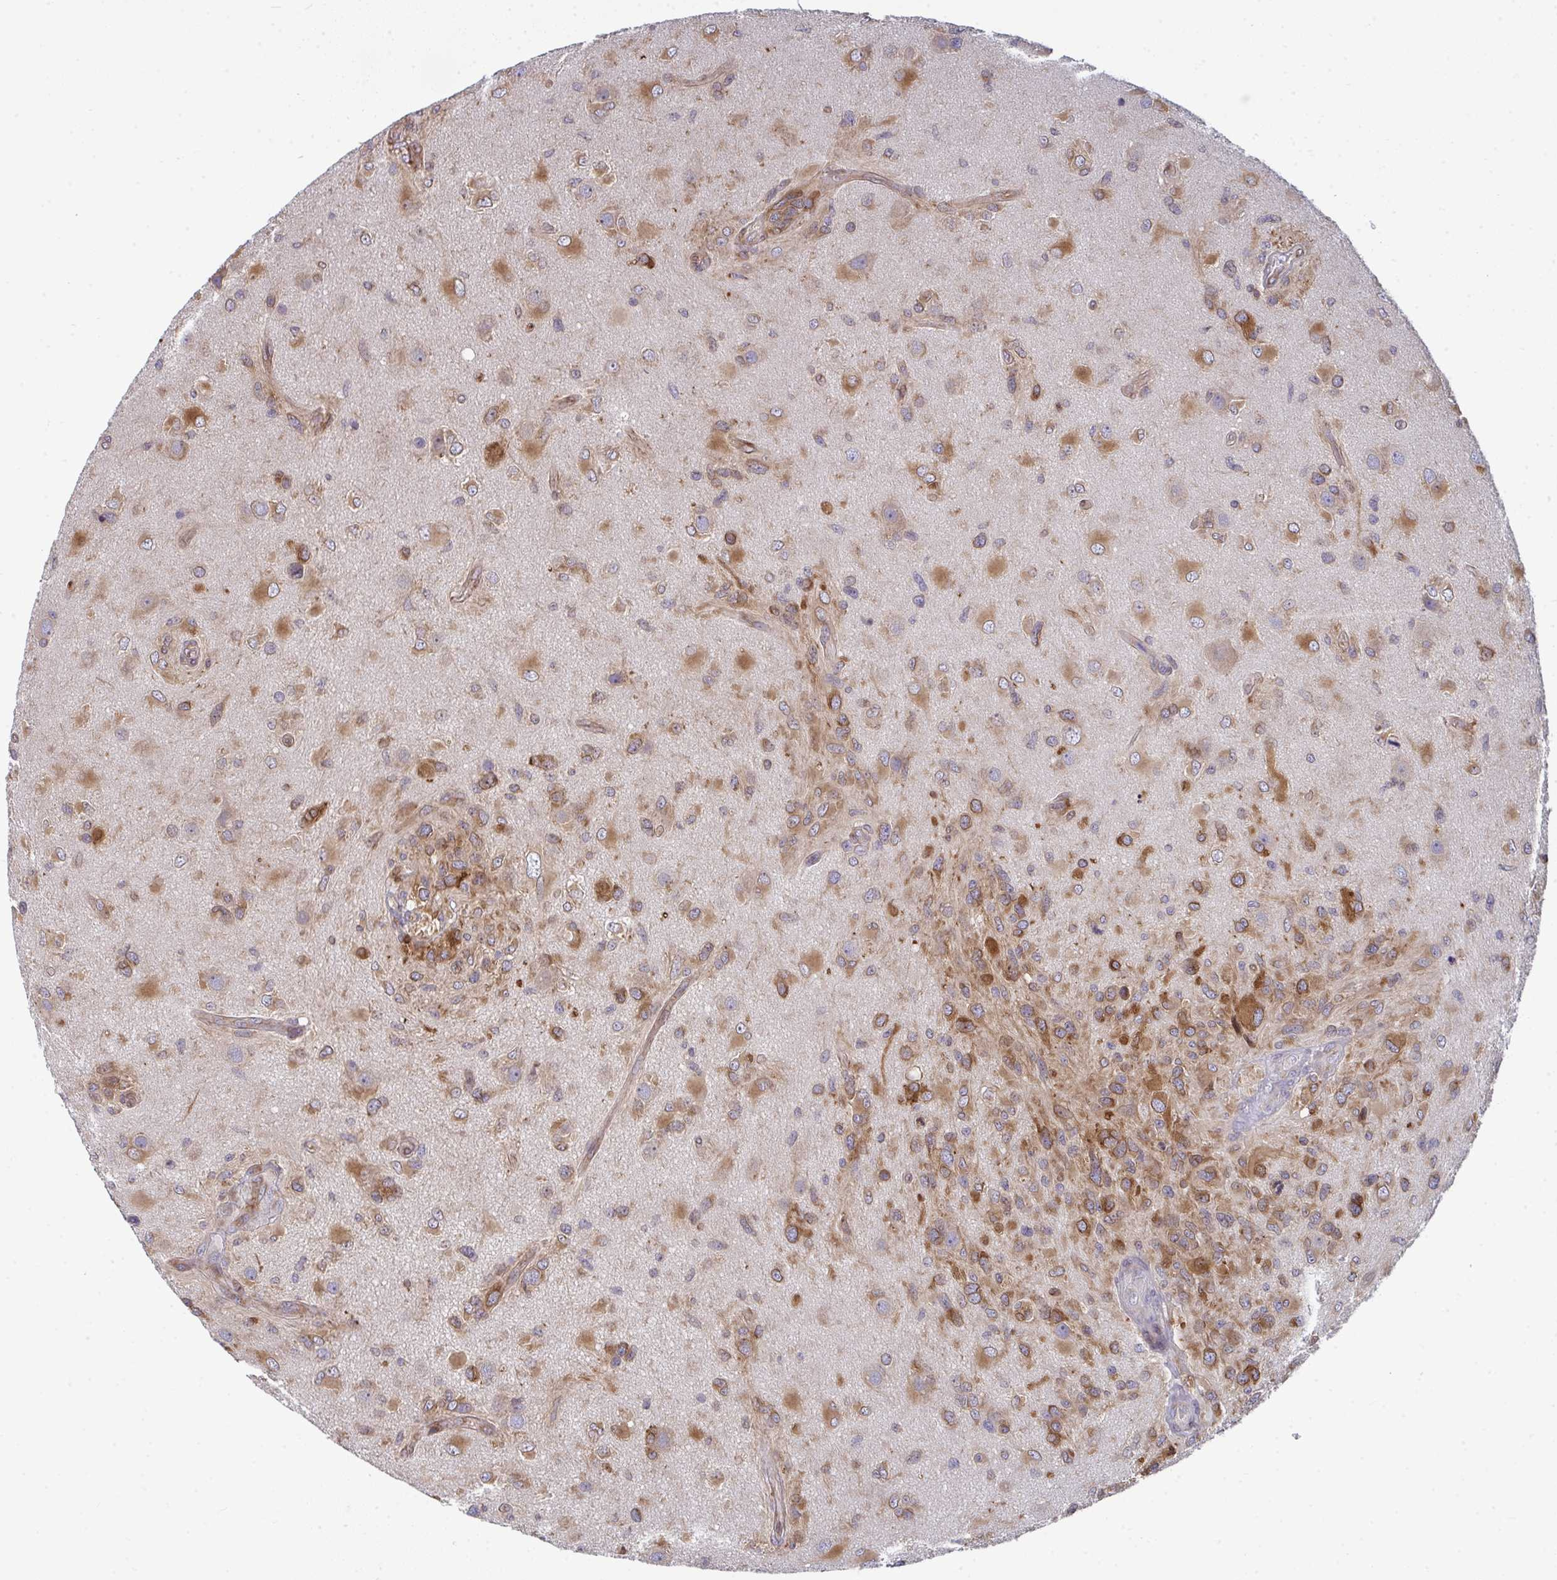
{"staining": {"intensity": "moderate", "quantity": ">75%", "location": "cytoplasmic/membranous"}, "tissue": "glioma", "cell_type": "Tumor cells", "image_type": "cancer", "snomed": [{"axis": "morphology", "description": "Glioma, malignant, High grade"}, {"axis": "topography", "description": "Brain"}], "caption": "Immunohistochemistry (IHC) histopathology image of human malignant glioma (high-grade) stained for a protein (brown), which reveals medium levels of moderate cytoplasmic/membranous positivity in approximately >75% of tumor cells.", "gene": "LYSMD4", "patient": {"sex": "male", "age": 53}}